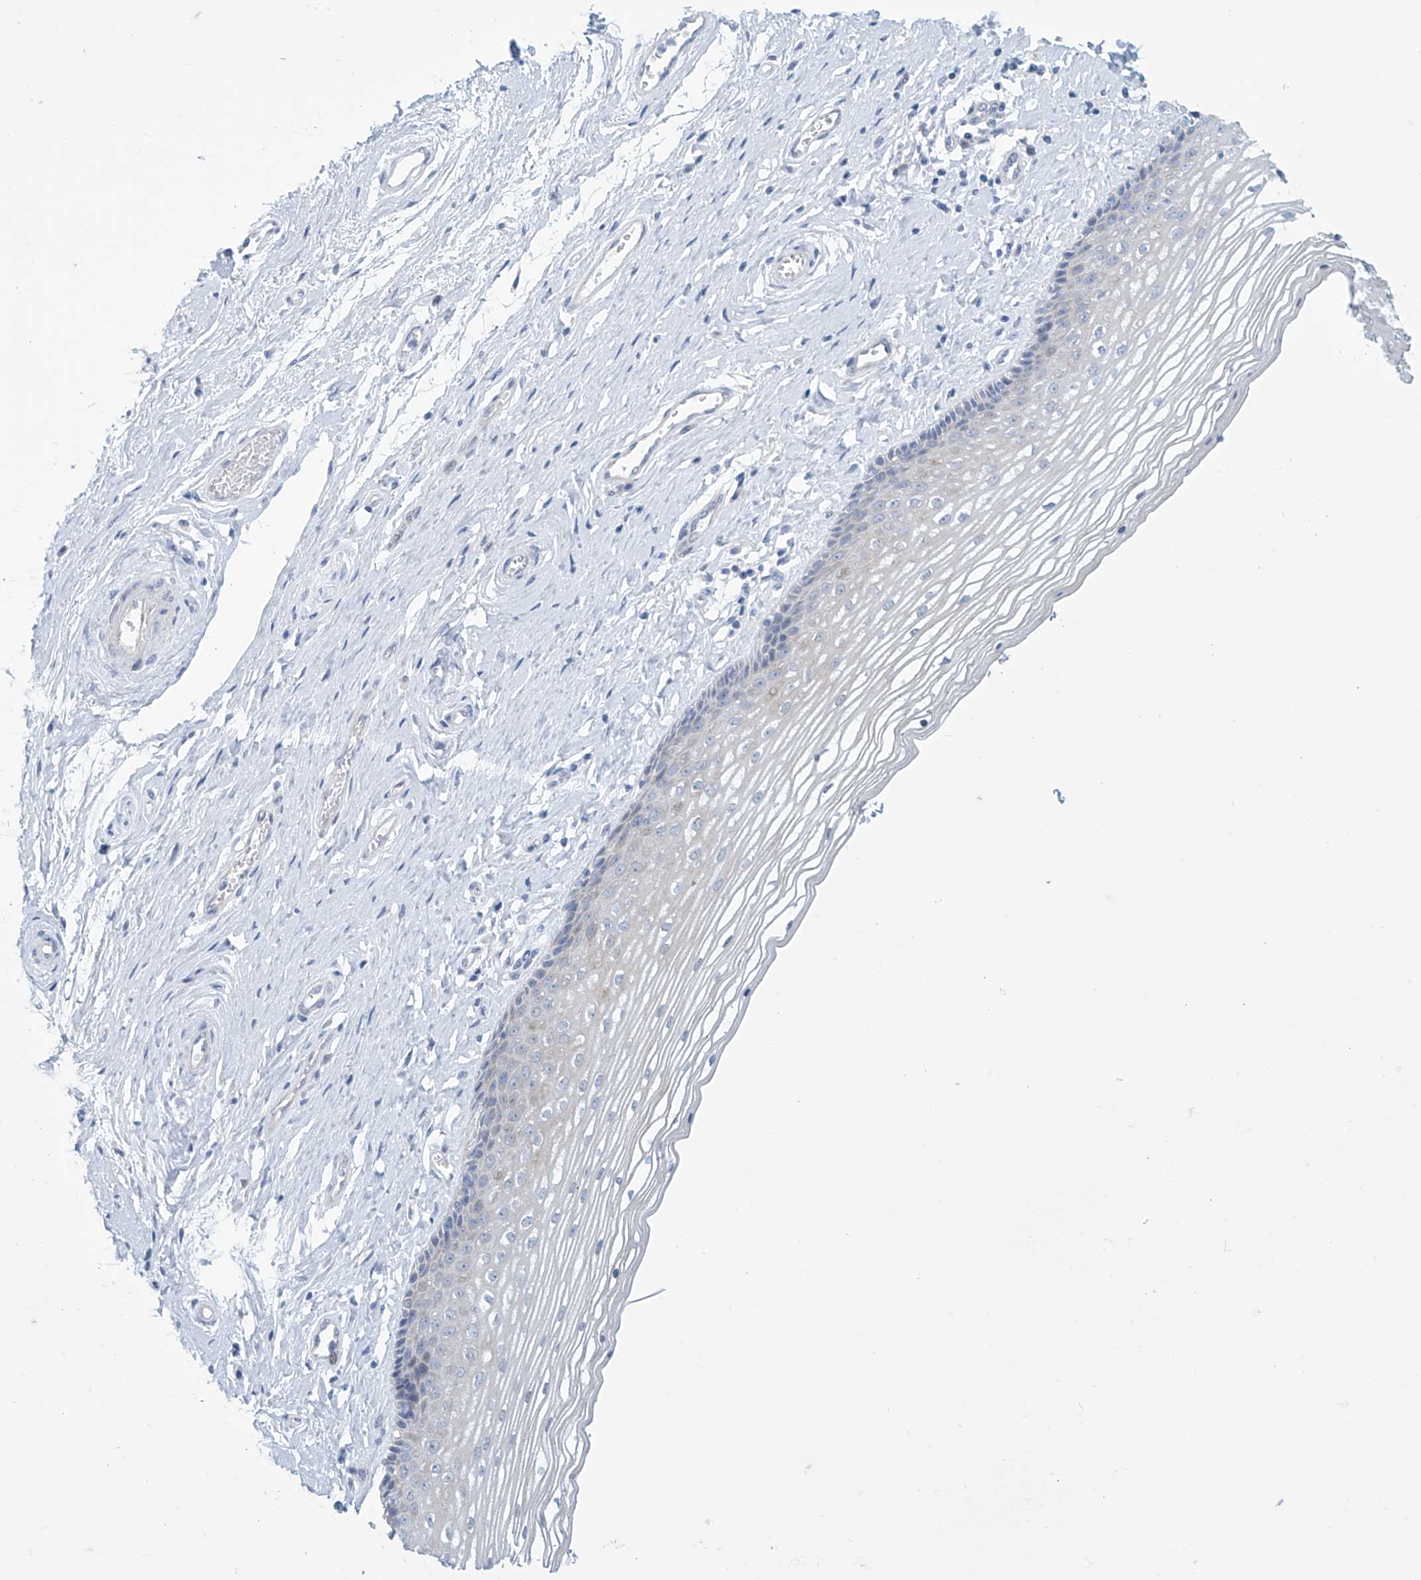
{"staining": {"intensity": "negative", "quantity": "none", "location": "none"}, "tissue": "vagina", "cell_type": "Squamous epithelial cells", "image_type": "normal", "snomed": [{"axis": "morphology", "description": "Normal tissue, NOS"}, {"axis": "topography", "description": "Vagina"}], "caption": "Human vagina stained for a protein using IHC reveals no expression in squamous epithelial cells.", "gene": "SLC35A5", "patient": {"sex": "female", "age": 46}}